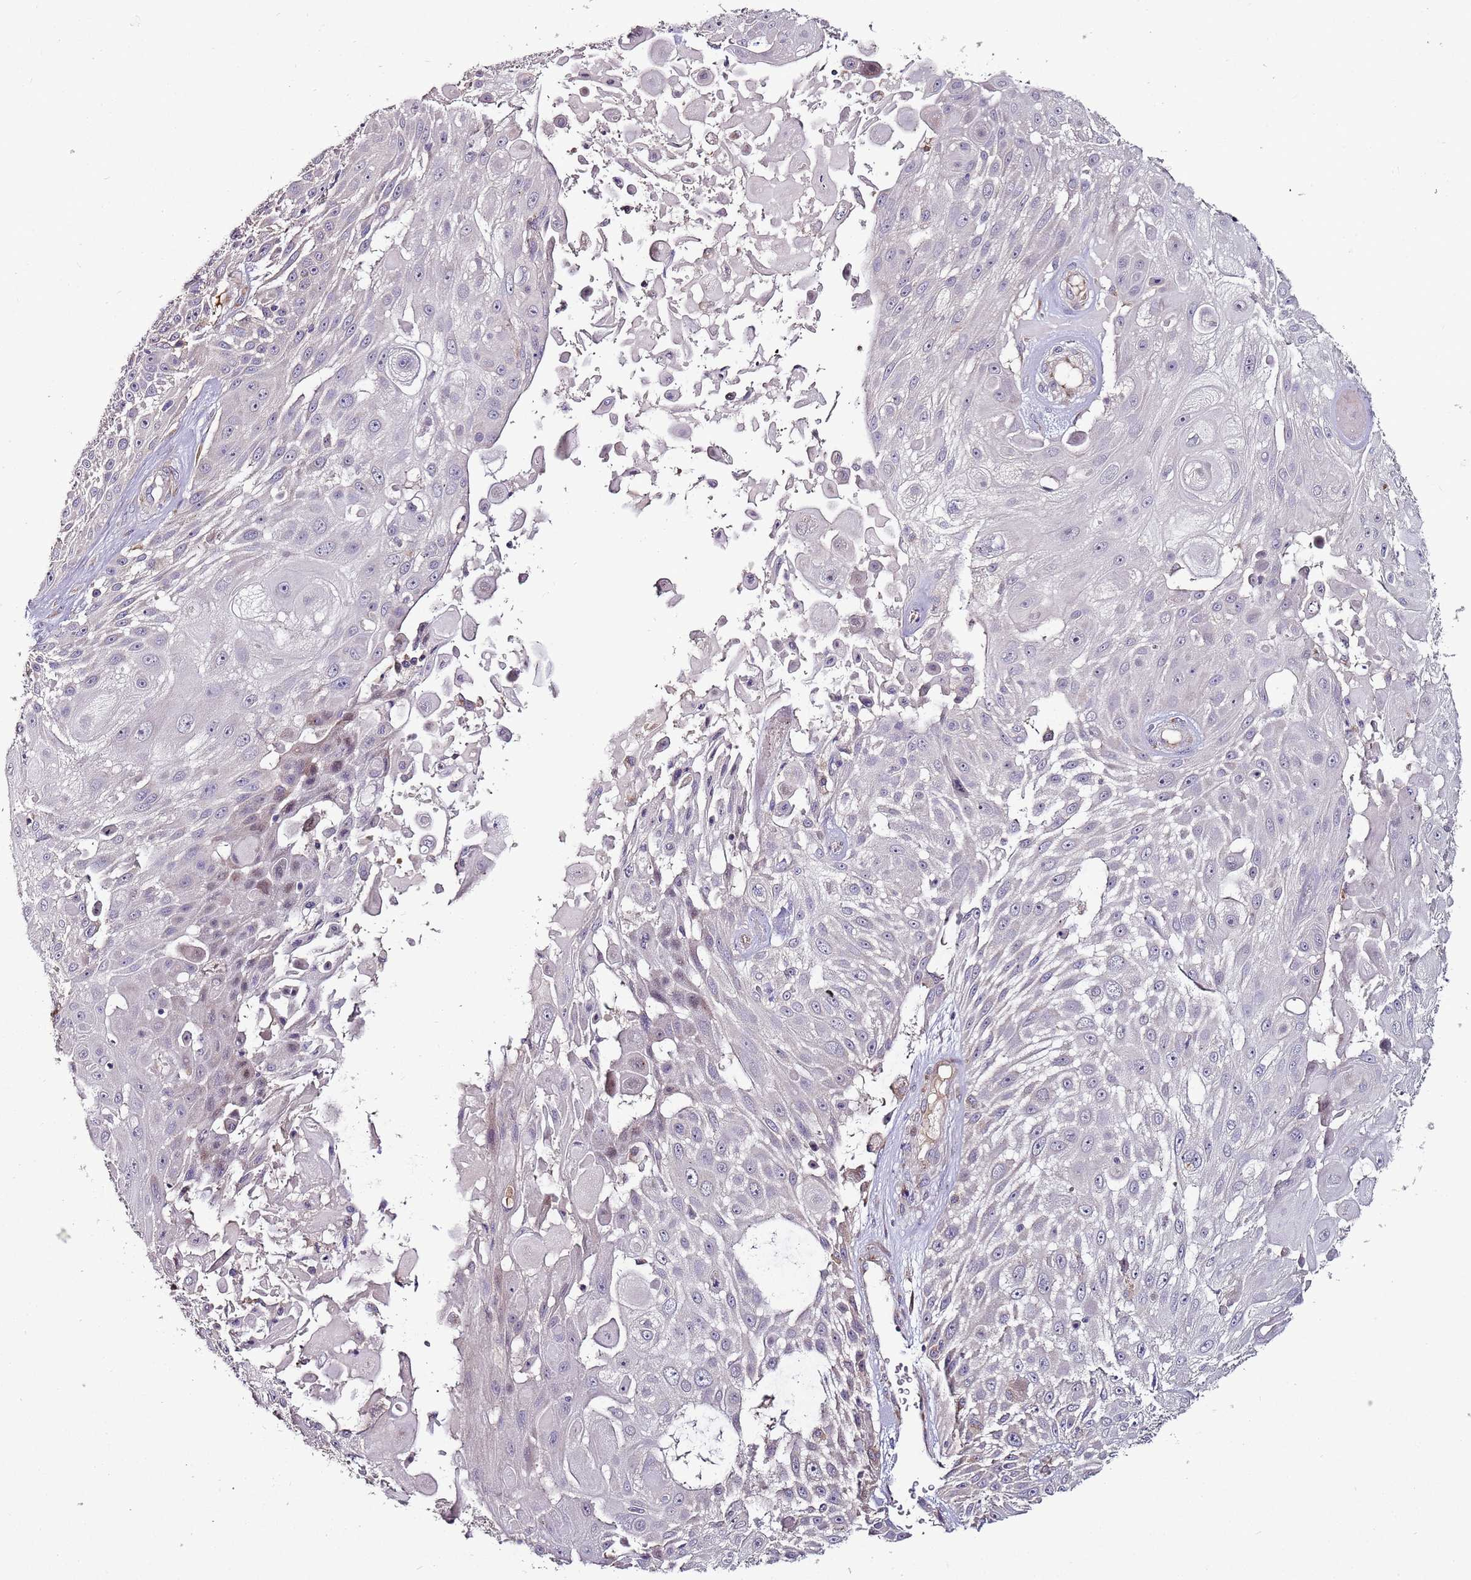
{"staining": {"intensity": "negative", "quantity": "none", "location": "none"}, "tissue": "skin cancer", "cell_type": "Tumor cells", "image_type": "cancer", "snomed": [{"axis": "morphology", "description": "Squamous cell carcinoma, NOS"}, {"axis": "topography", "description": "Skin"}], "caption": "DAB (3,3'-diaminobenzidine) immunohistochemical staining of human skin squamous cell carcinoma displays no significant expression in tumor cells.", "gene": "FAM20A", "patient": {"sex": "female", "age": 86}}